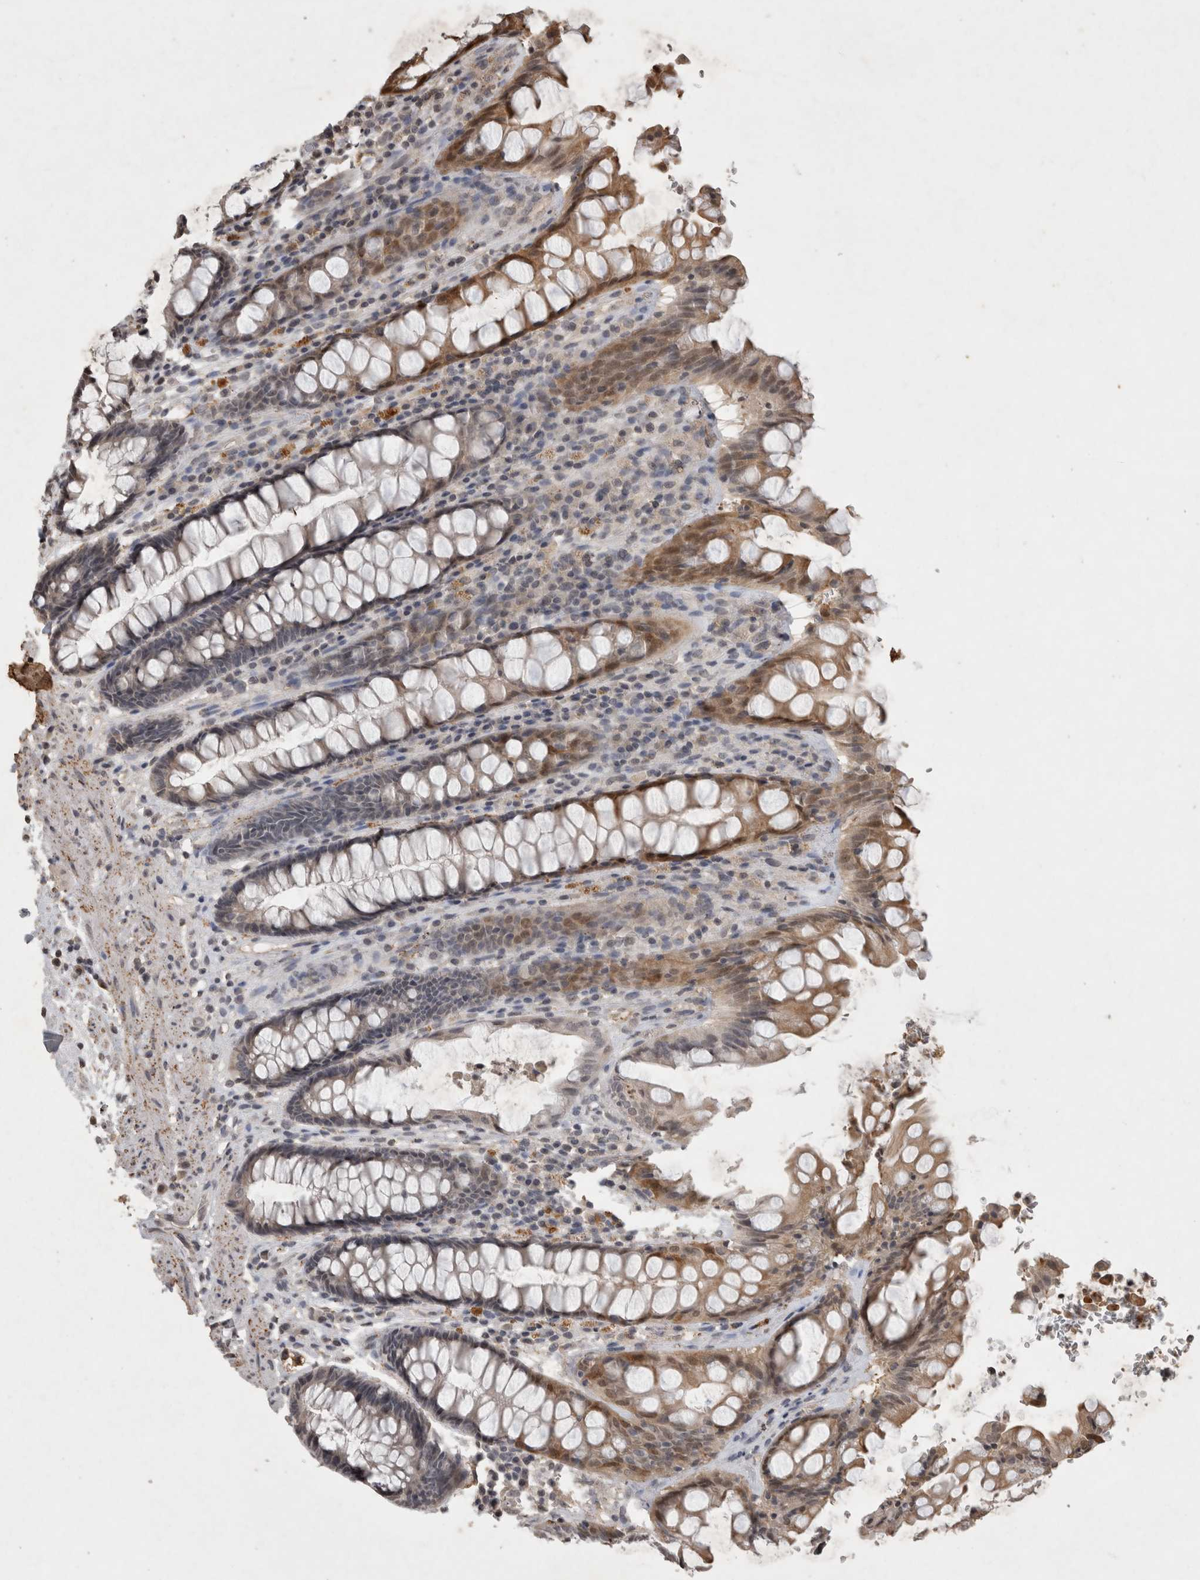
{"staining": {"intensity": "moderate", "quantity": "25%-75%", "location": "cytoplasmic/membranous,nuclear"}, "tissue": "rectum", "cell_type": "Glandular cells", "image_type": "normal", "snomed": [{"axis": "morphology", "description": "Normal tissue, NOS"}, {"axis": "topography", "description": "Rectum"}], "caption": "Moderate cytoplasmic/membranous,nuclear staining is identified in approximately 25%-75% of glandular cells in benign rectum. The staining is performed using DAB brown chromogen to label protein expression. The nuclei are counter-stained blue using hematoxylin.", "gene": "HRK", "patient": {"sex": "male", "age": 64}}